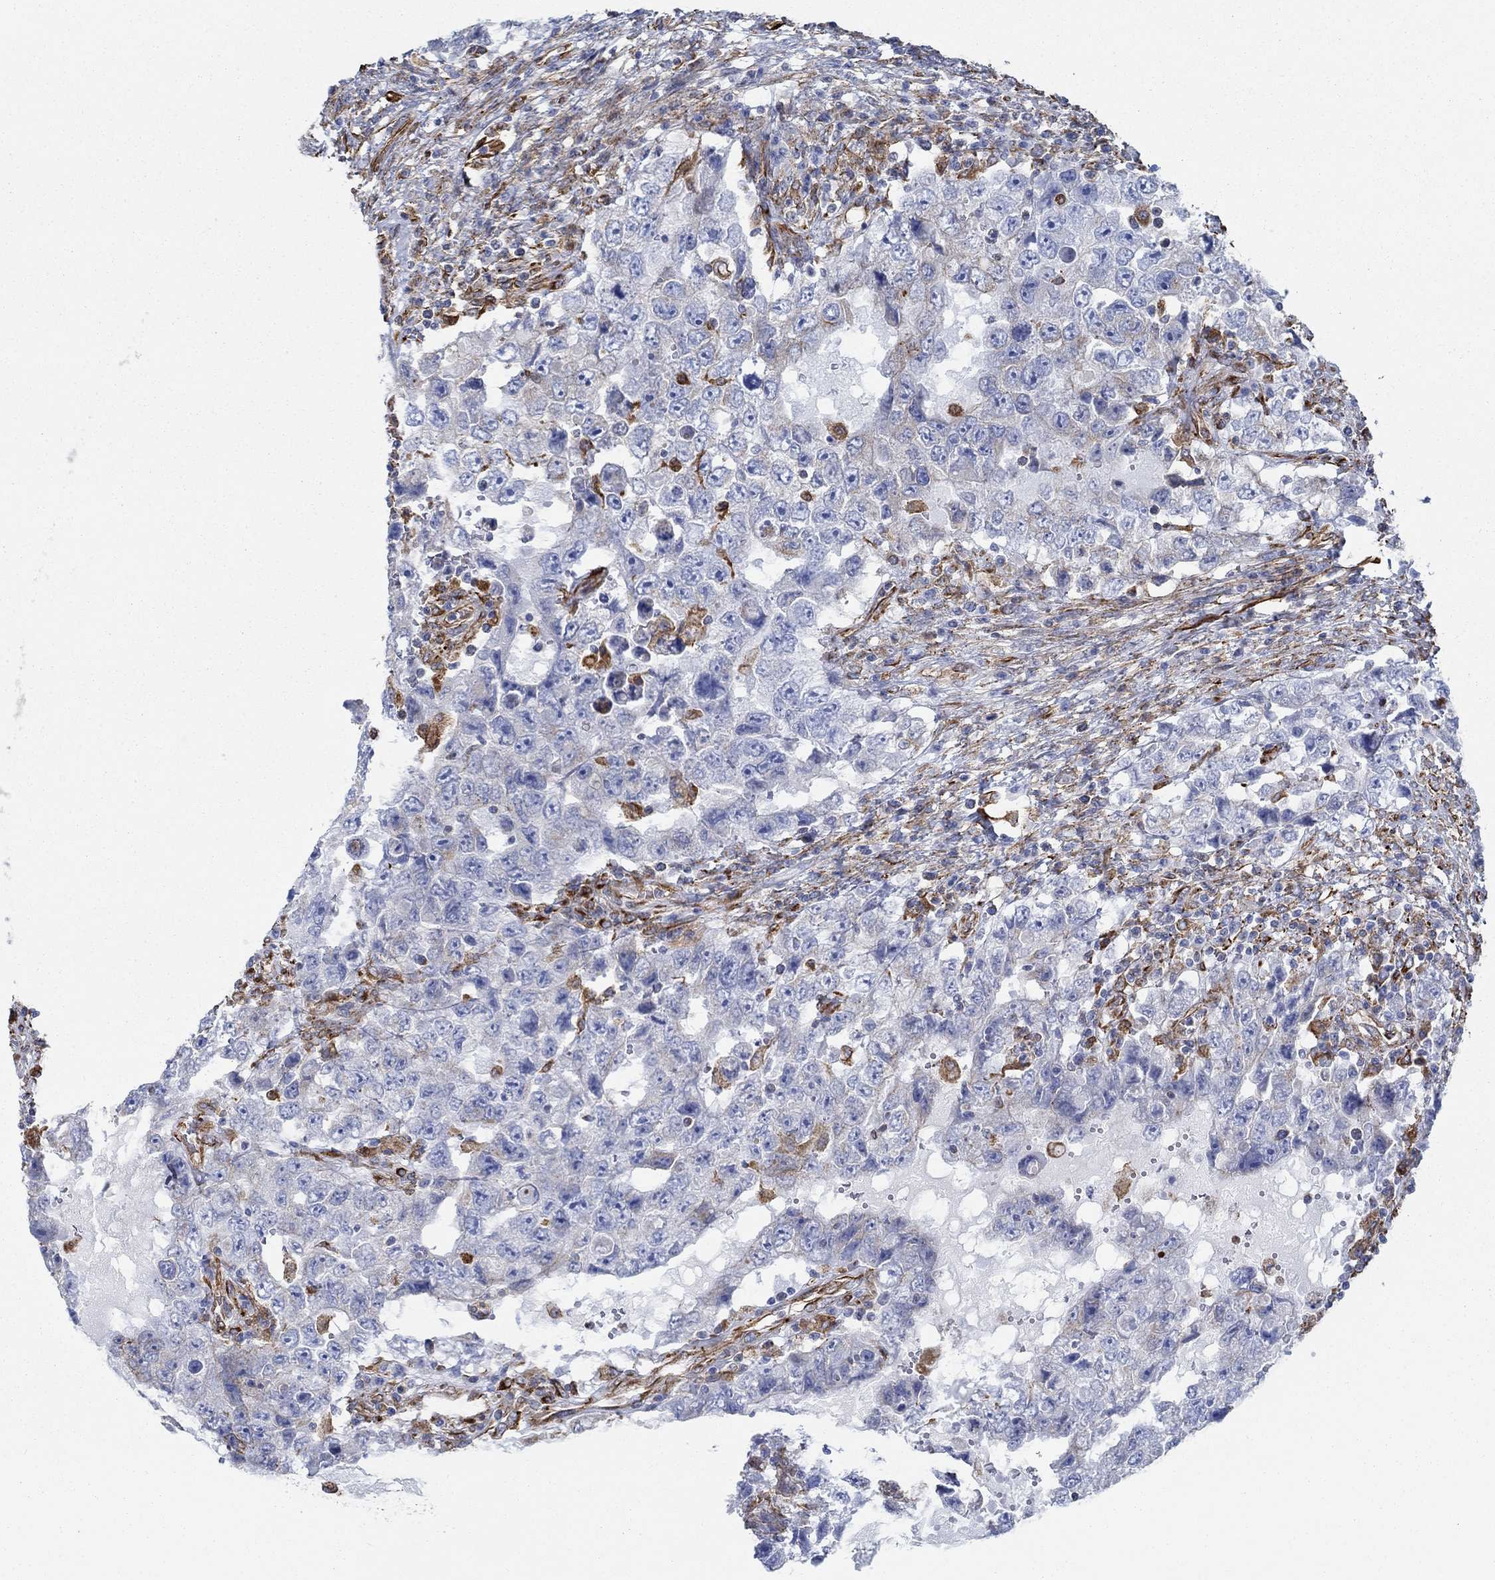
{"staining": {"intensity": "negative", "quantity": "none", "location": "none"}, "tissue": "testis cancer", "cell_type": "Tumor cells", "image_type": "cancer", "snomed": [{"axis": "morphology", "description": "Carcinoma, Embryonal, NOS"}, {"axis": "topography", "description": "Testis"}], "caption": "The immunohistochemistry photomicrograph has no significant expression in tumor cells of testis cancer tissue.", "gene": "STC2", "patient": {"sex": "male", "age": 26}}